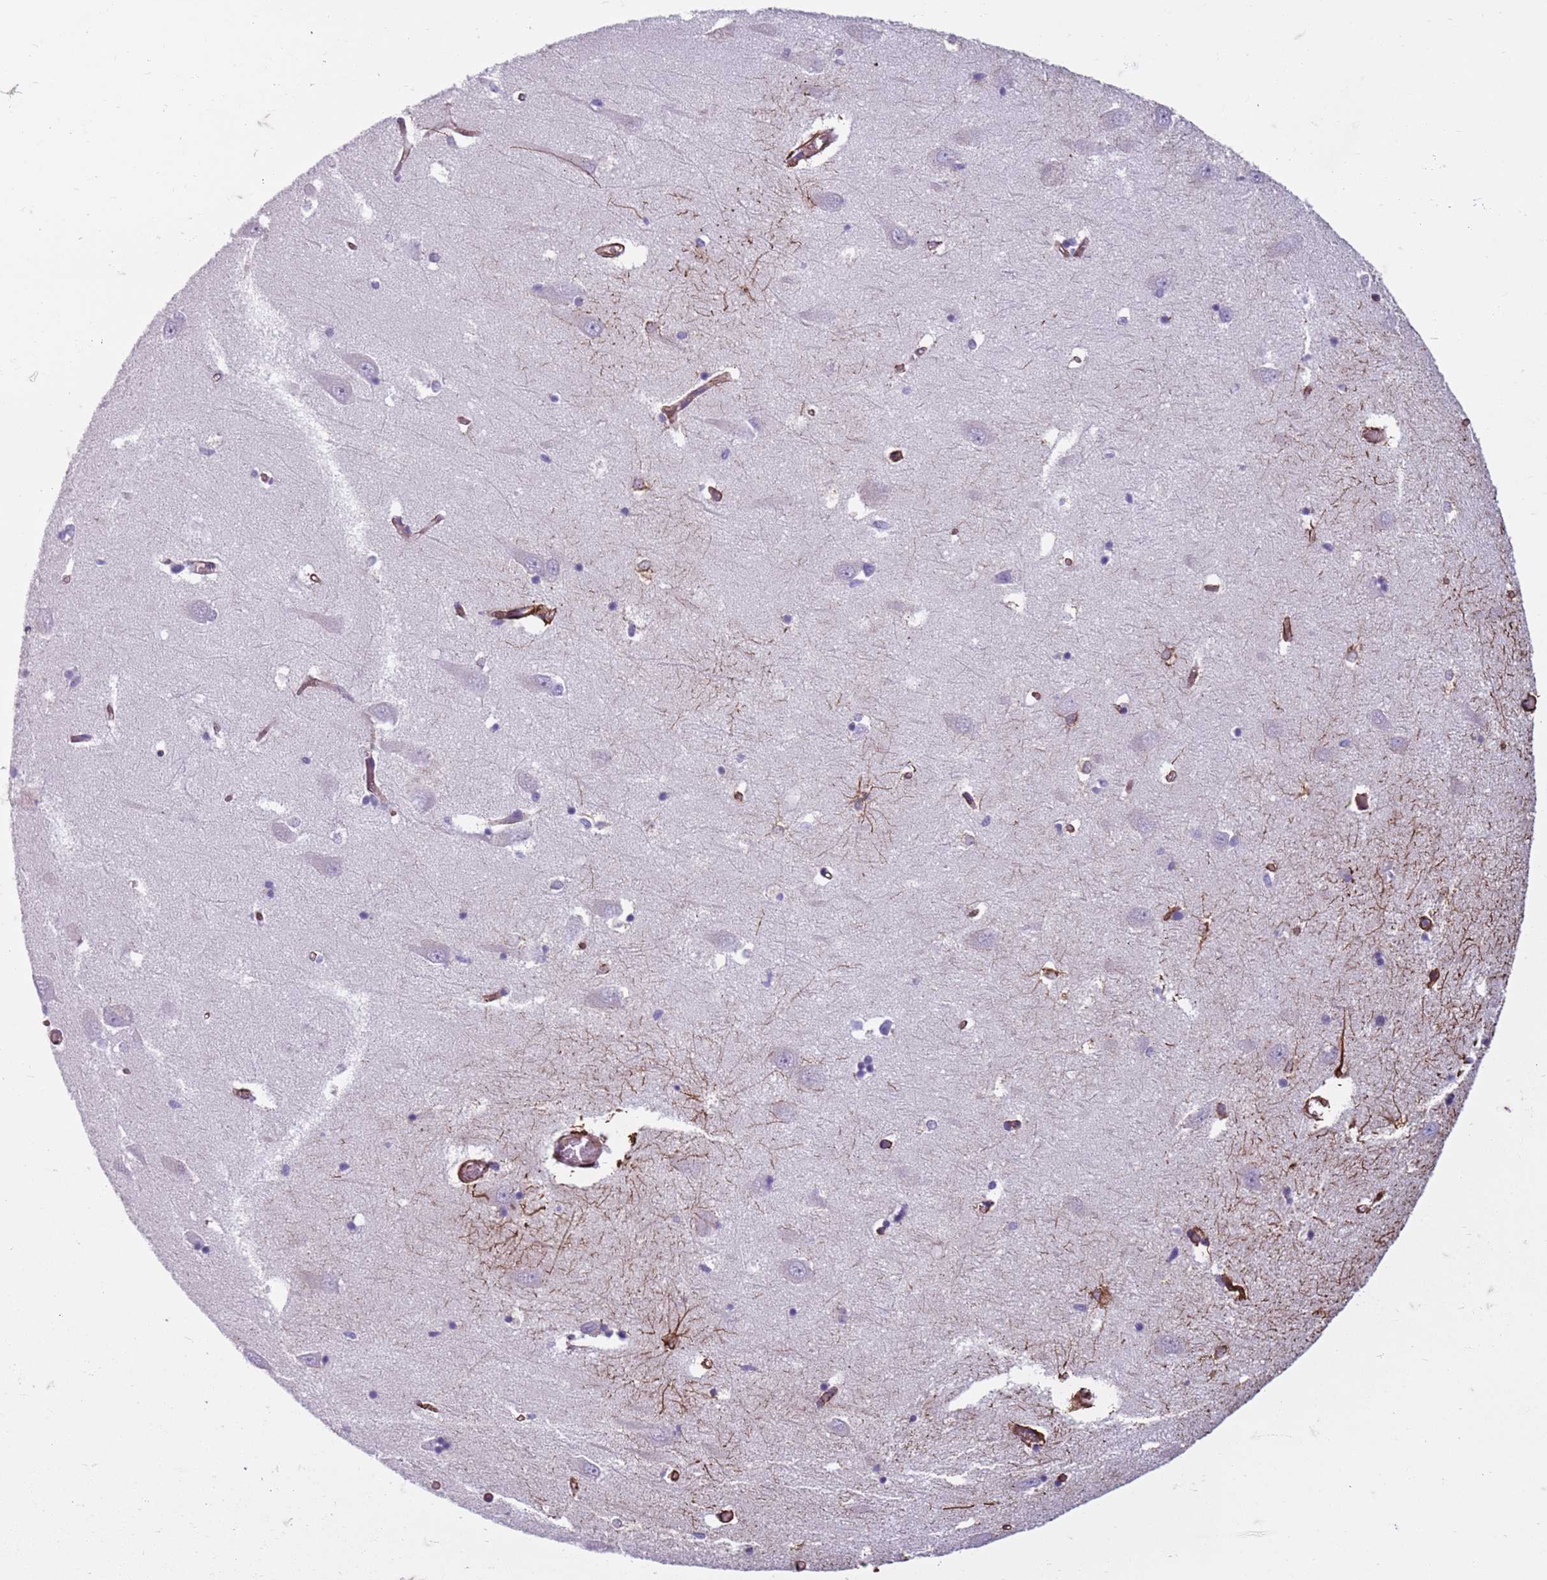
{"staining": {"intensity": "strong", "quantity": "<25%", "location": "cytoplasmic/membranous"}, "tissue": "hippocampus", "cell_type": "Glial cells", "image_type": "normal", "snomed": [{"axis": "morphology", "description": "Normal tissue, NOS"}, {"axis": "topography", "description": "Hippocampus"}], "caption": "Immunohistochemistry (DAB) staining of unremarkable hippocampus displays strong cytoplasmic/membranous protein expression in about <25% of glial cells.", "gene": "TAS2R38", "patient": {"sex": "male", "age": 70}}